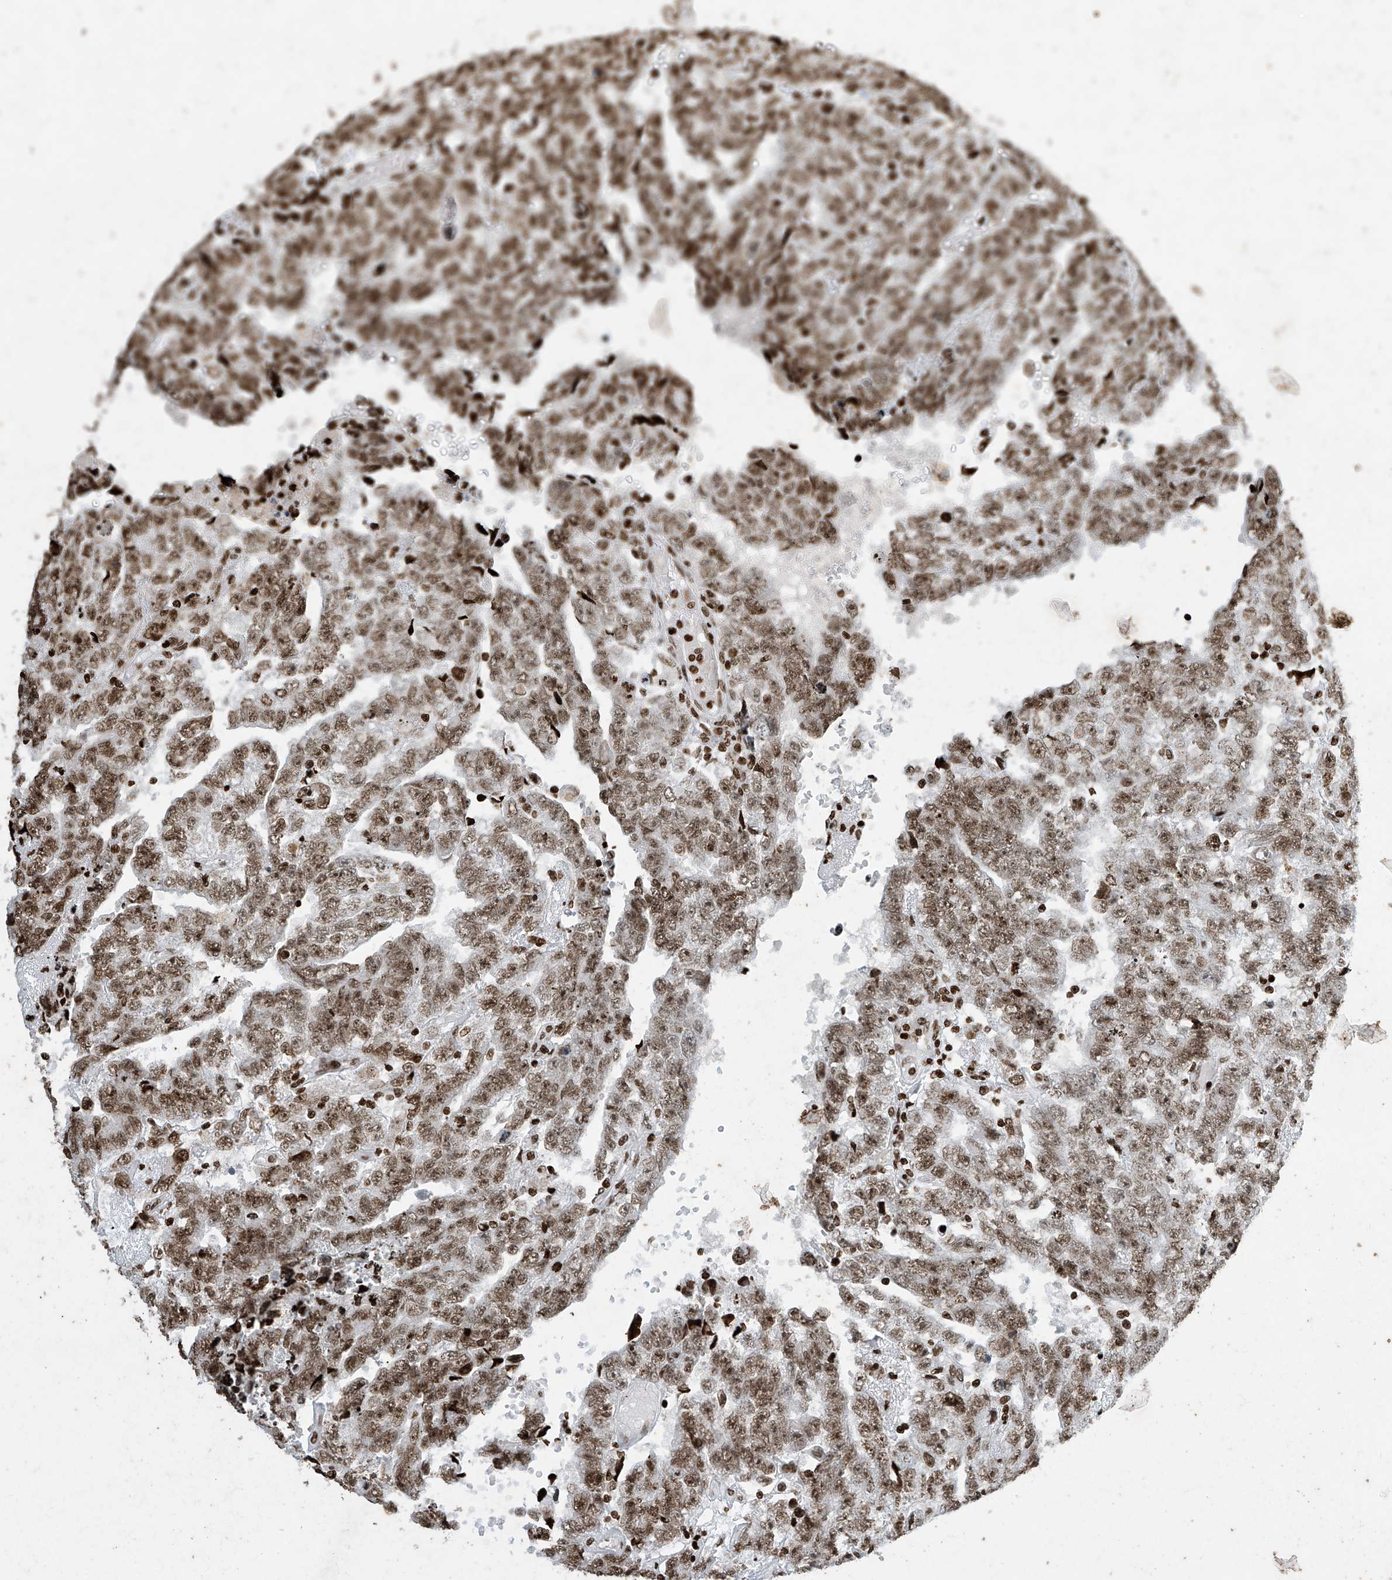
{"staining": {"intensity": "moderate", "quantity": ">75%", "location": "nuclear"}, "tissue": "testis cancer", "cell_type": "Tumor cells", "image_type": "cancer", "snomed": [{"axis": "morphology", "description": "Carcinoma, Embryonal, NOS"}, {"axis": "topography", "description": "Testis"}], "caption": "Brown immunohistochemical staining in embryonal carcinoma (testis) displays moderate nuclear expression in about >75% of tumor cells.", "gene": "H4C16", "patient": {"sex": "male", "age": 25}}